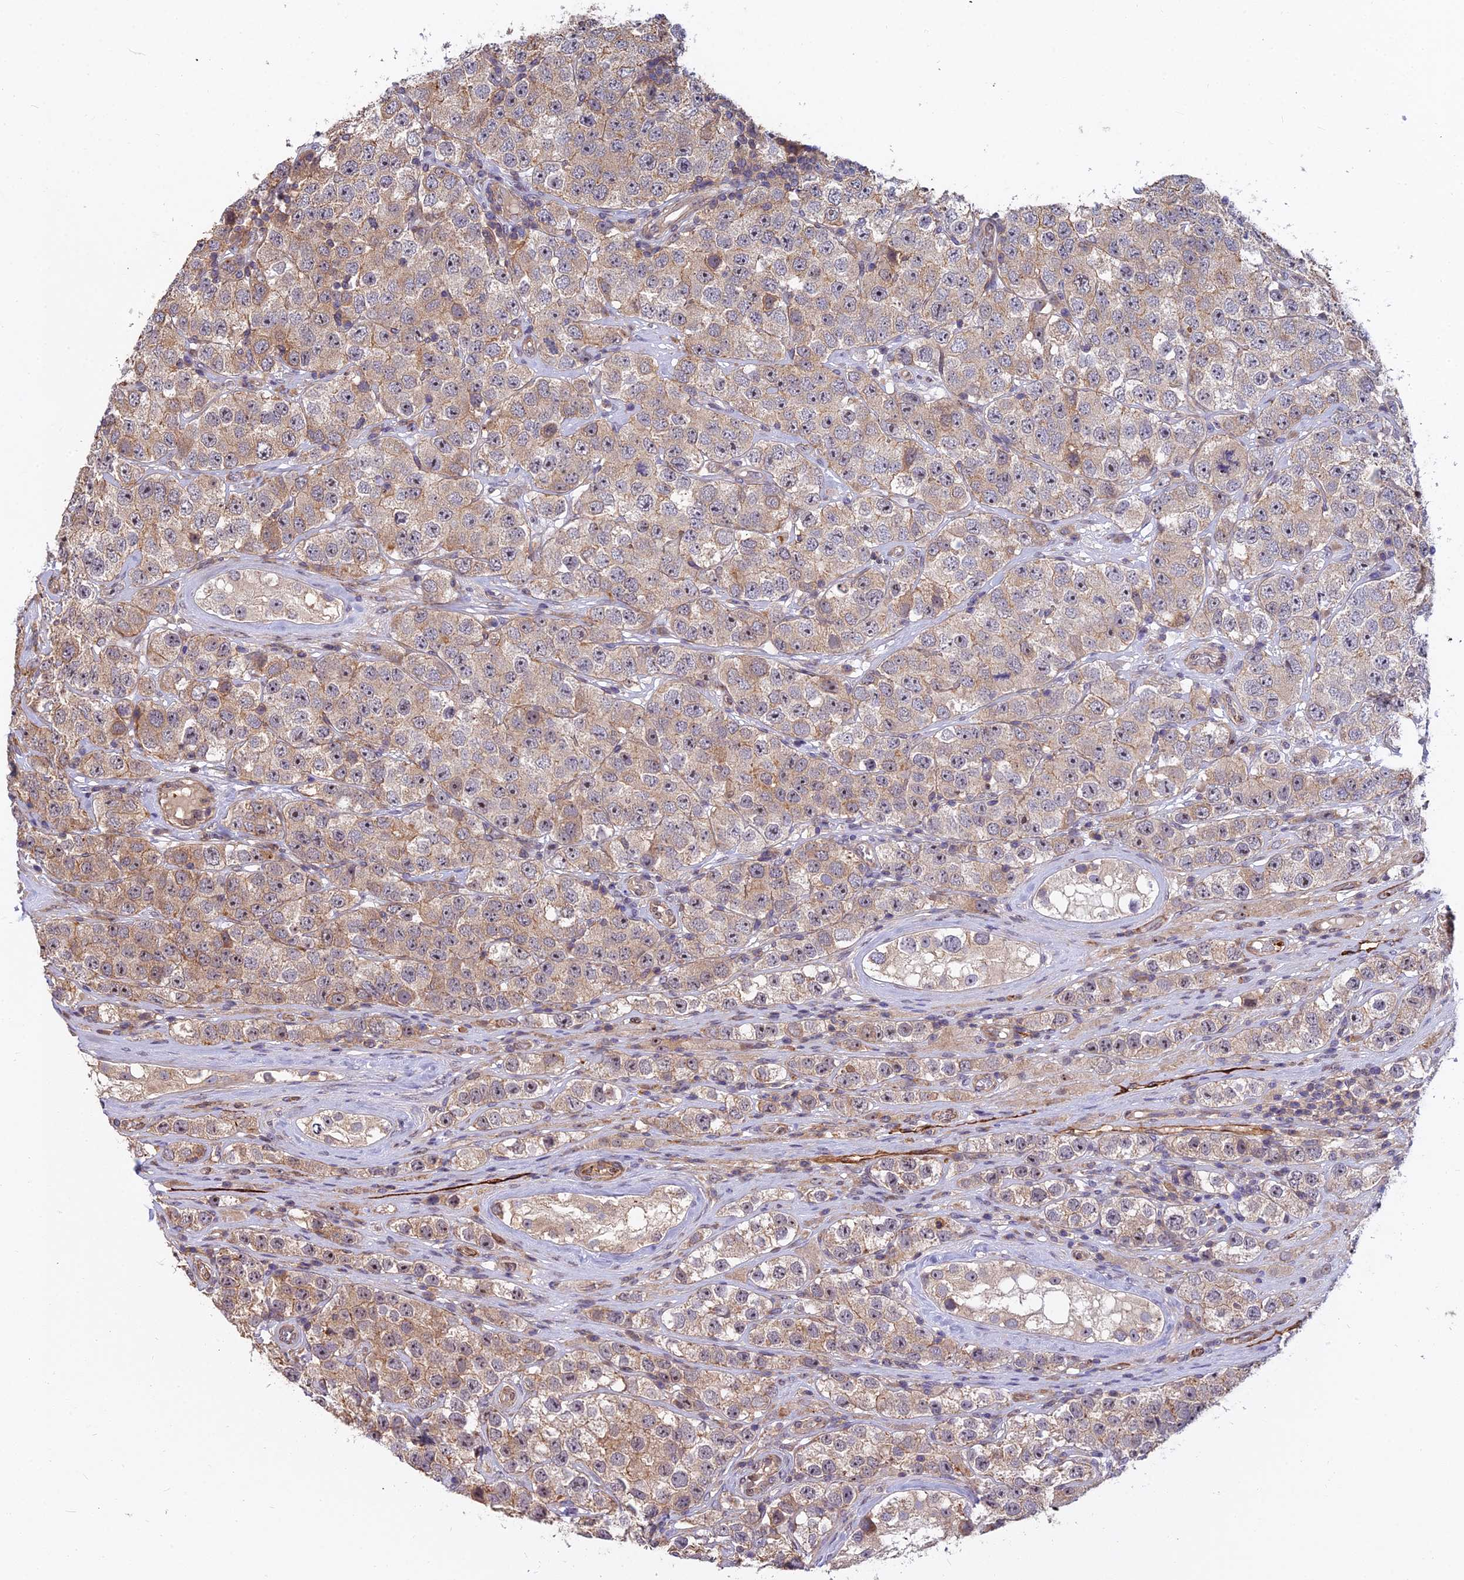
{"staining": {"intensity": "weak", "quantity": ">75%", "location": "cytoplasmic/membranous"}, "tissue": "testis cancer", "cell_type": "Tumor cells", "image_type": "cancer", "snomed": [{"axis": "morphology", "description": "Seminoma, NOS"}, {"axis": "topography", "description": "Testis"}], "caption": "Human seminoma (testis) stained with a protein marker displays weak staining in tumor cells.", "gene": "TCEA3", "patient": {"sex": "male", "age": 28}}